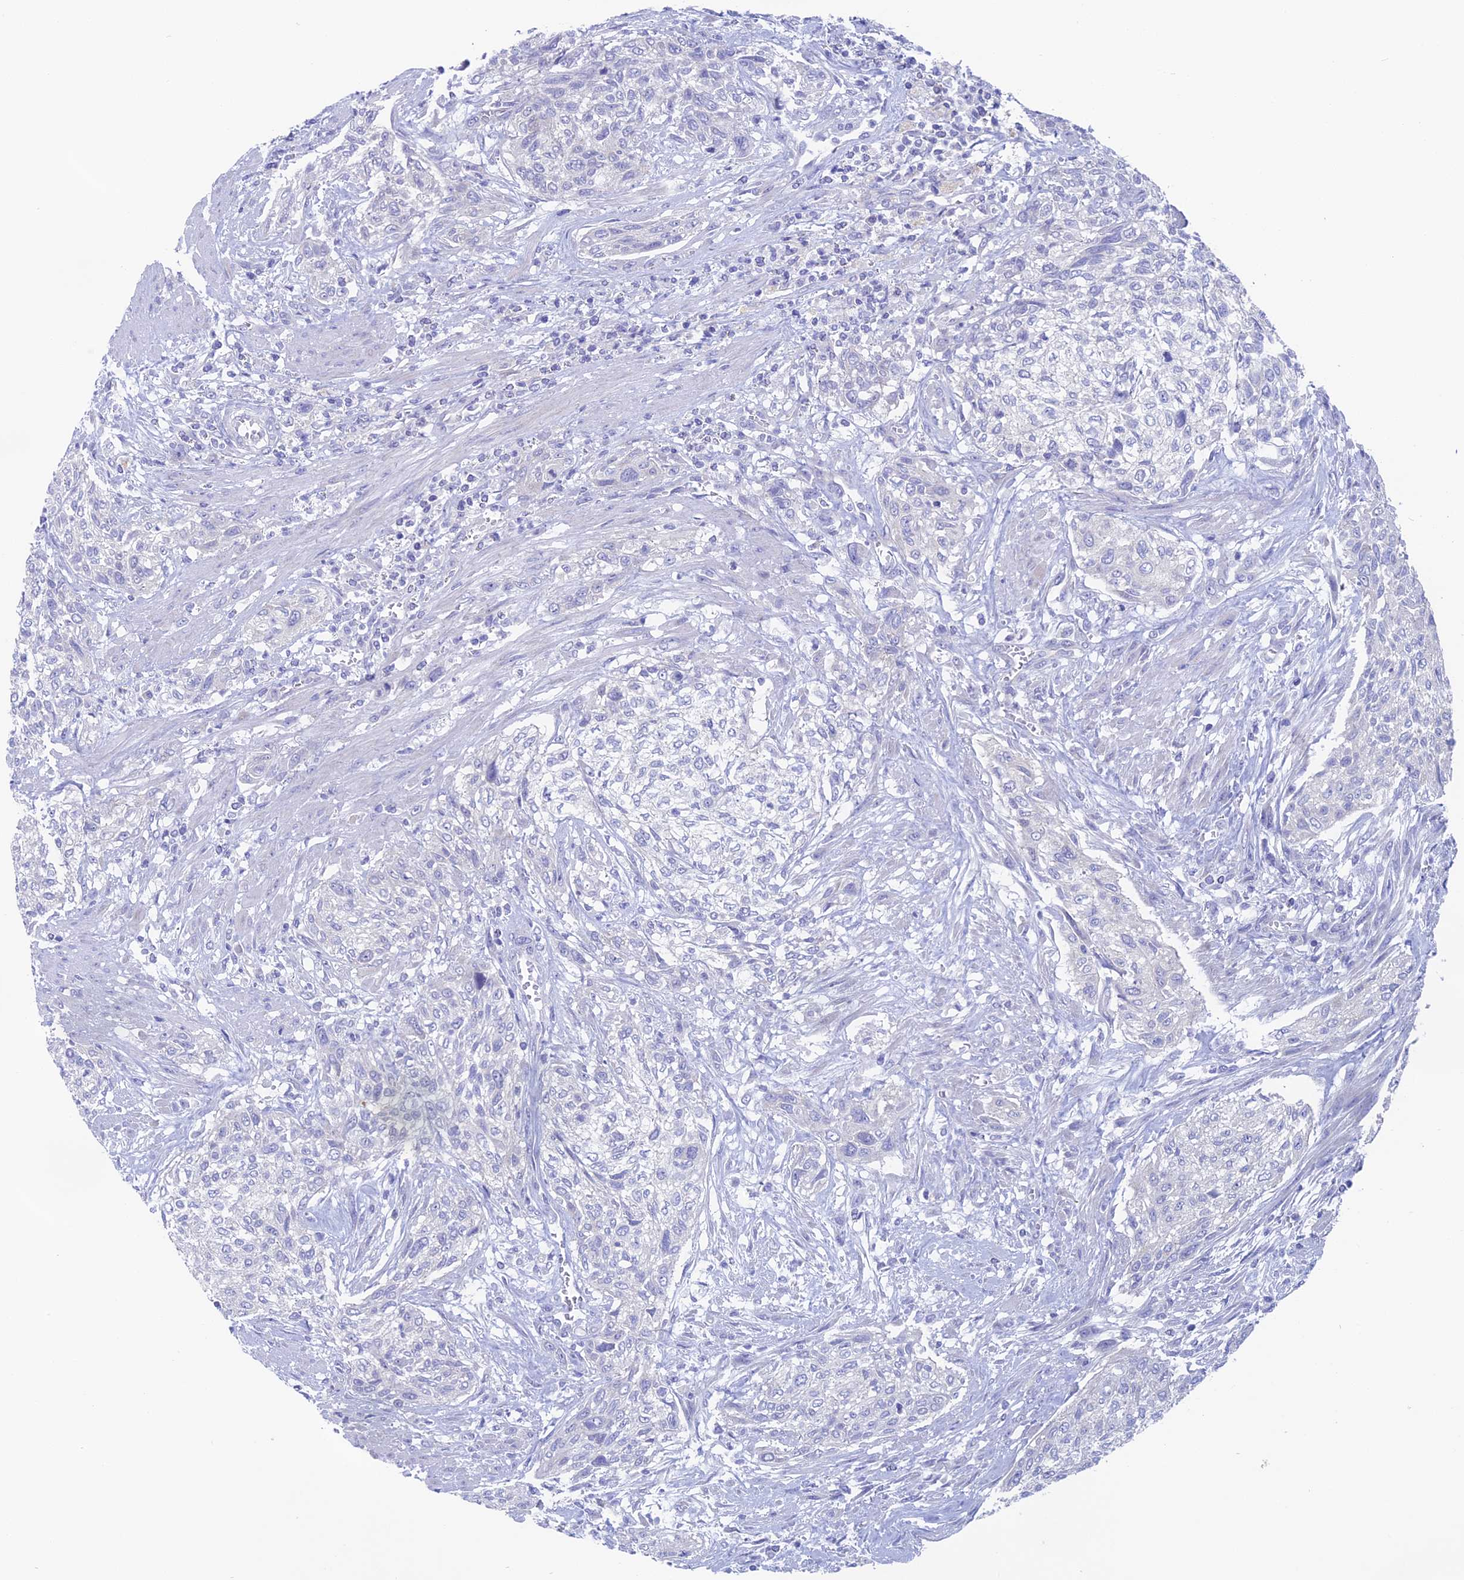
{"staining": {"intensity": "negative", "quantity": "none", "location": "none"}, "tissue": "urothelial cancer", "cell_type": "Tumor cells", "image_type": "cancer", "snomed": [{"axis": "morphology", "description": "Urothelial carcinoma, High grade"}, {"axis": "topography", "description": "Urinary bladder"}], "caption": "Immunohistochemistry (IHC) histopathology image of neoplastic tissue: human urothelial cancer stained with DAB (3,3'-diaminobenzidine) displays no significant protein expression in tumor cells.", "gene": "TENT4B", "patient": {"sex": "male", "age": 35}}